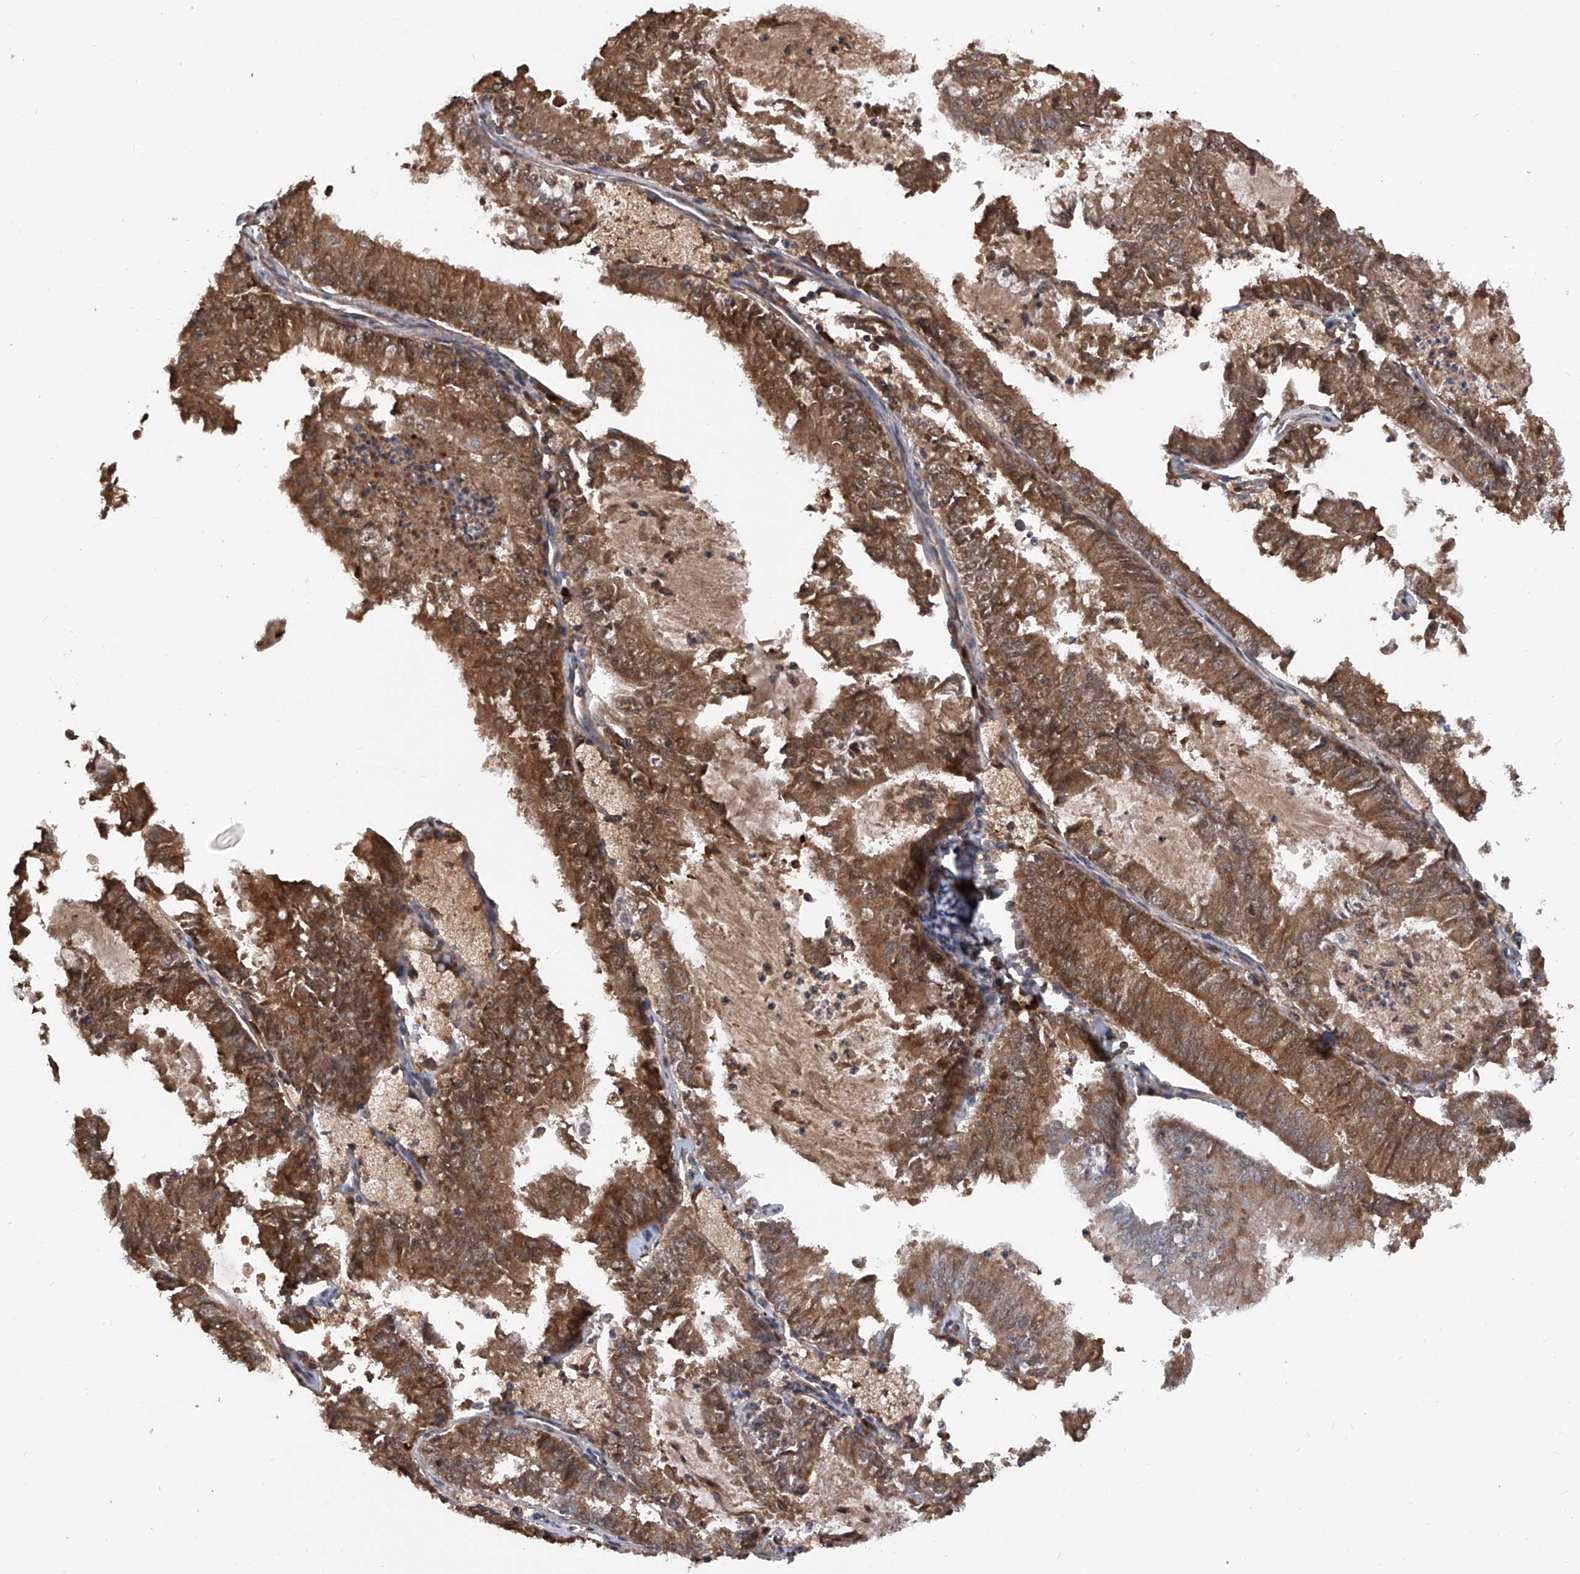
{"staining": {"intensity": "moderate", "quantity": ">75%", "location": "cytoplasmic/membranous"}, "tissue": "endometrial cancer", "cell_type": "Tumor cells", "image_type": "cancer", "snomed": [{"axis": "morphology", "description": "Adenocarcinoma, NOS"}, {"axis": "topography", "description": "Endometrium"}], "caption": "A brown stain shows moderate cytoplasmic/membranous expression of a protein in adenocarcinoma (endometrial) tumor cells.", "gene": "ASCC3", "patient": {"sex": "female", "age": 57}}